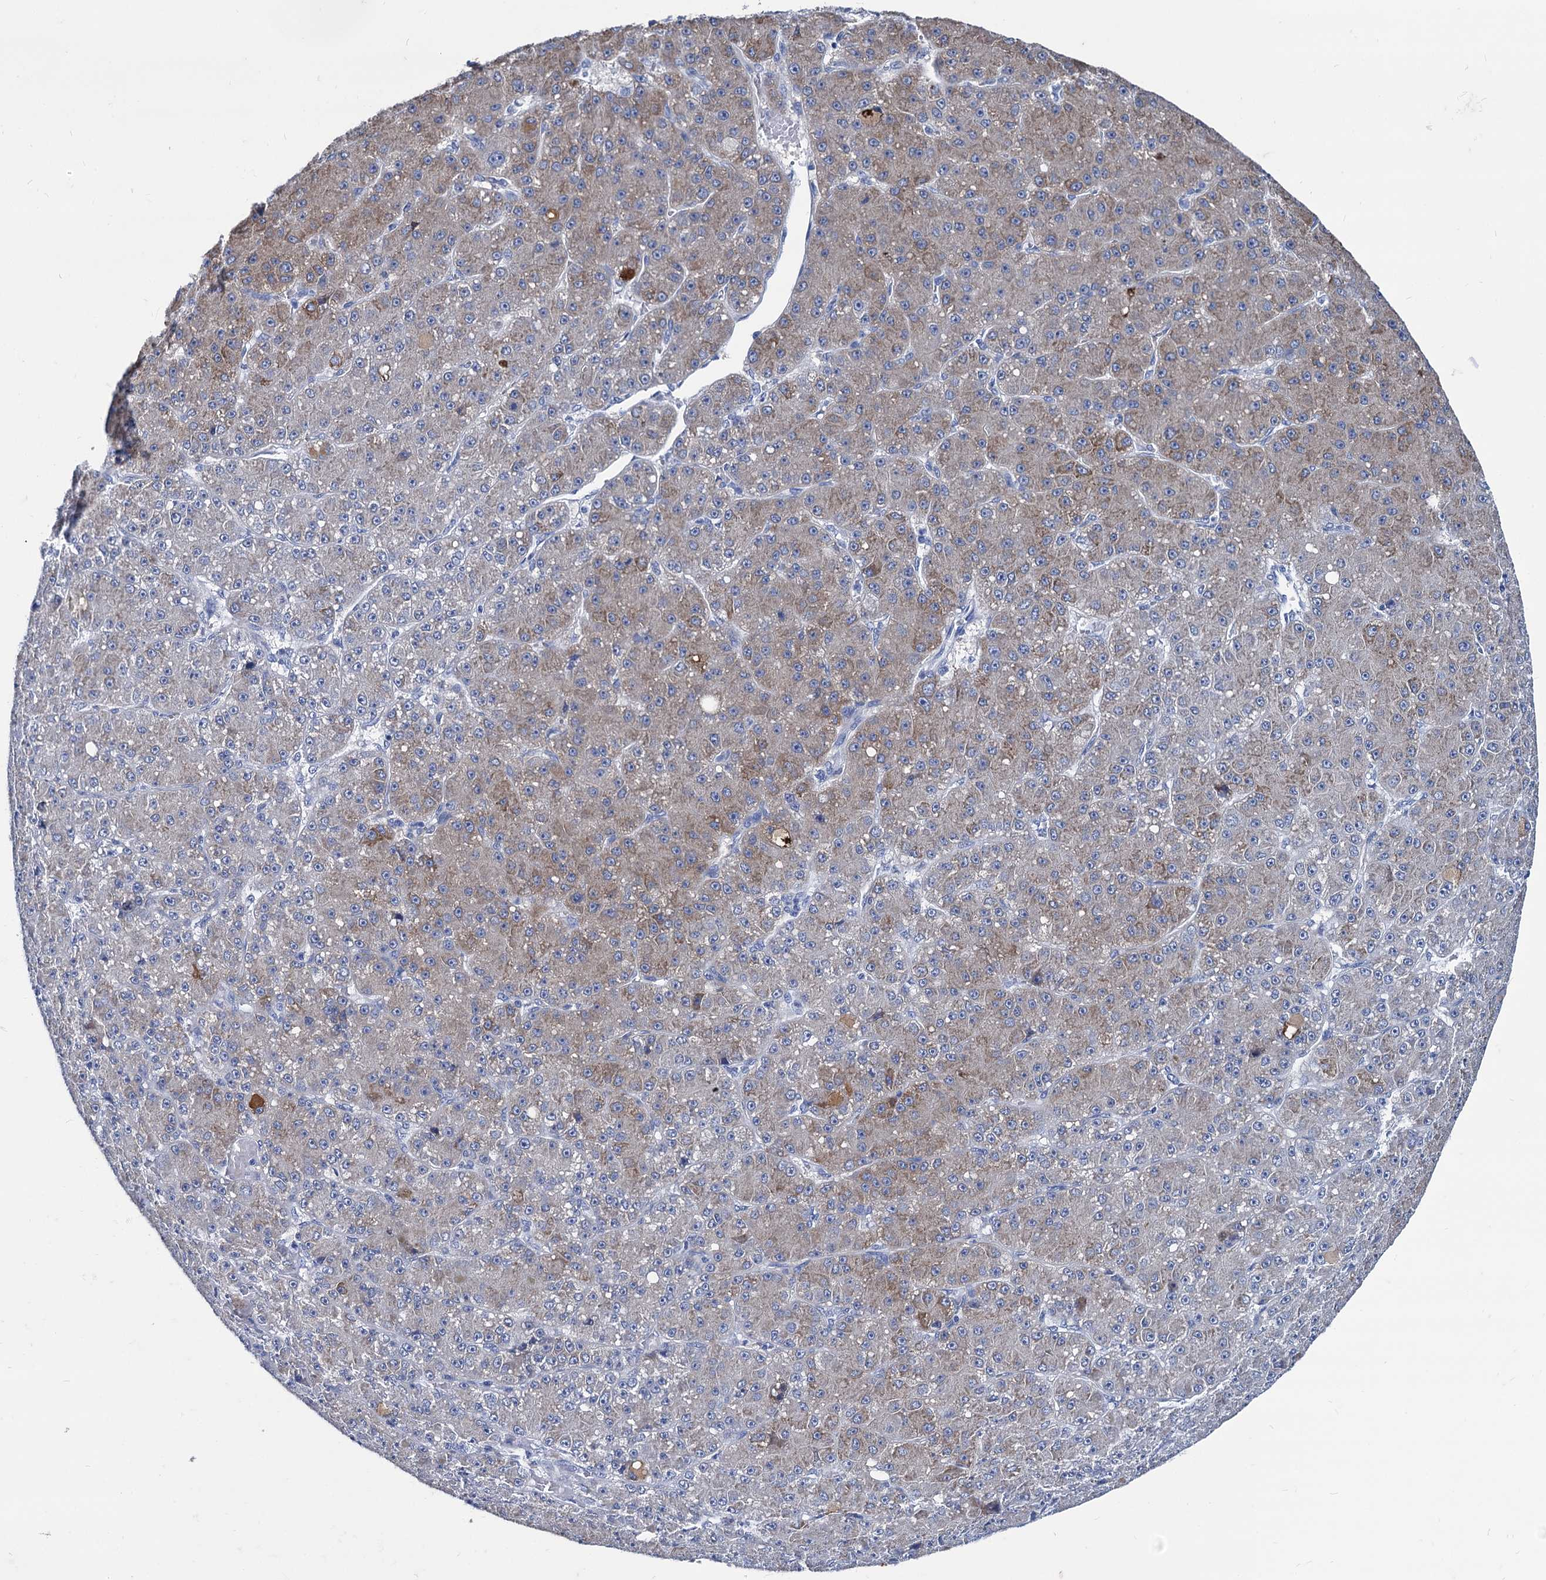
{"staining": {"intensity": "moderate", "quantity": "25%-75%", "location": "cytoplasmic/membranous"}, "tissue": "liver cancer", "cell_type": "Tumor cells", "image_type": "cancer", "snomed": [{"axis": "morphology", "description": "Carcinoma, Hepatocellular, NOS"}, {"axis": "topography", "description": "Liver"}], "caption": "Immunohistochemical staining of human liver hepatocellular carcinoma exhibits medium levels of moderate cytoplasmic/membranous protein expression in about 25%-75% of tumor cells.", "gene": "FOXR2", "patient": {"sex": "male", "age": 67}}